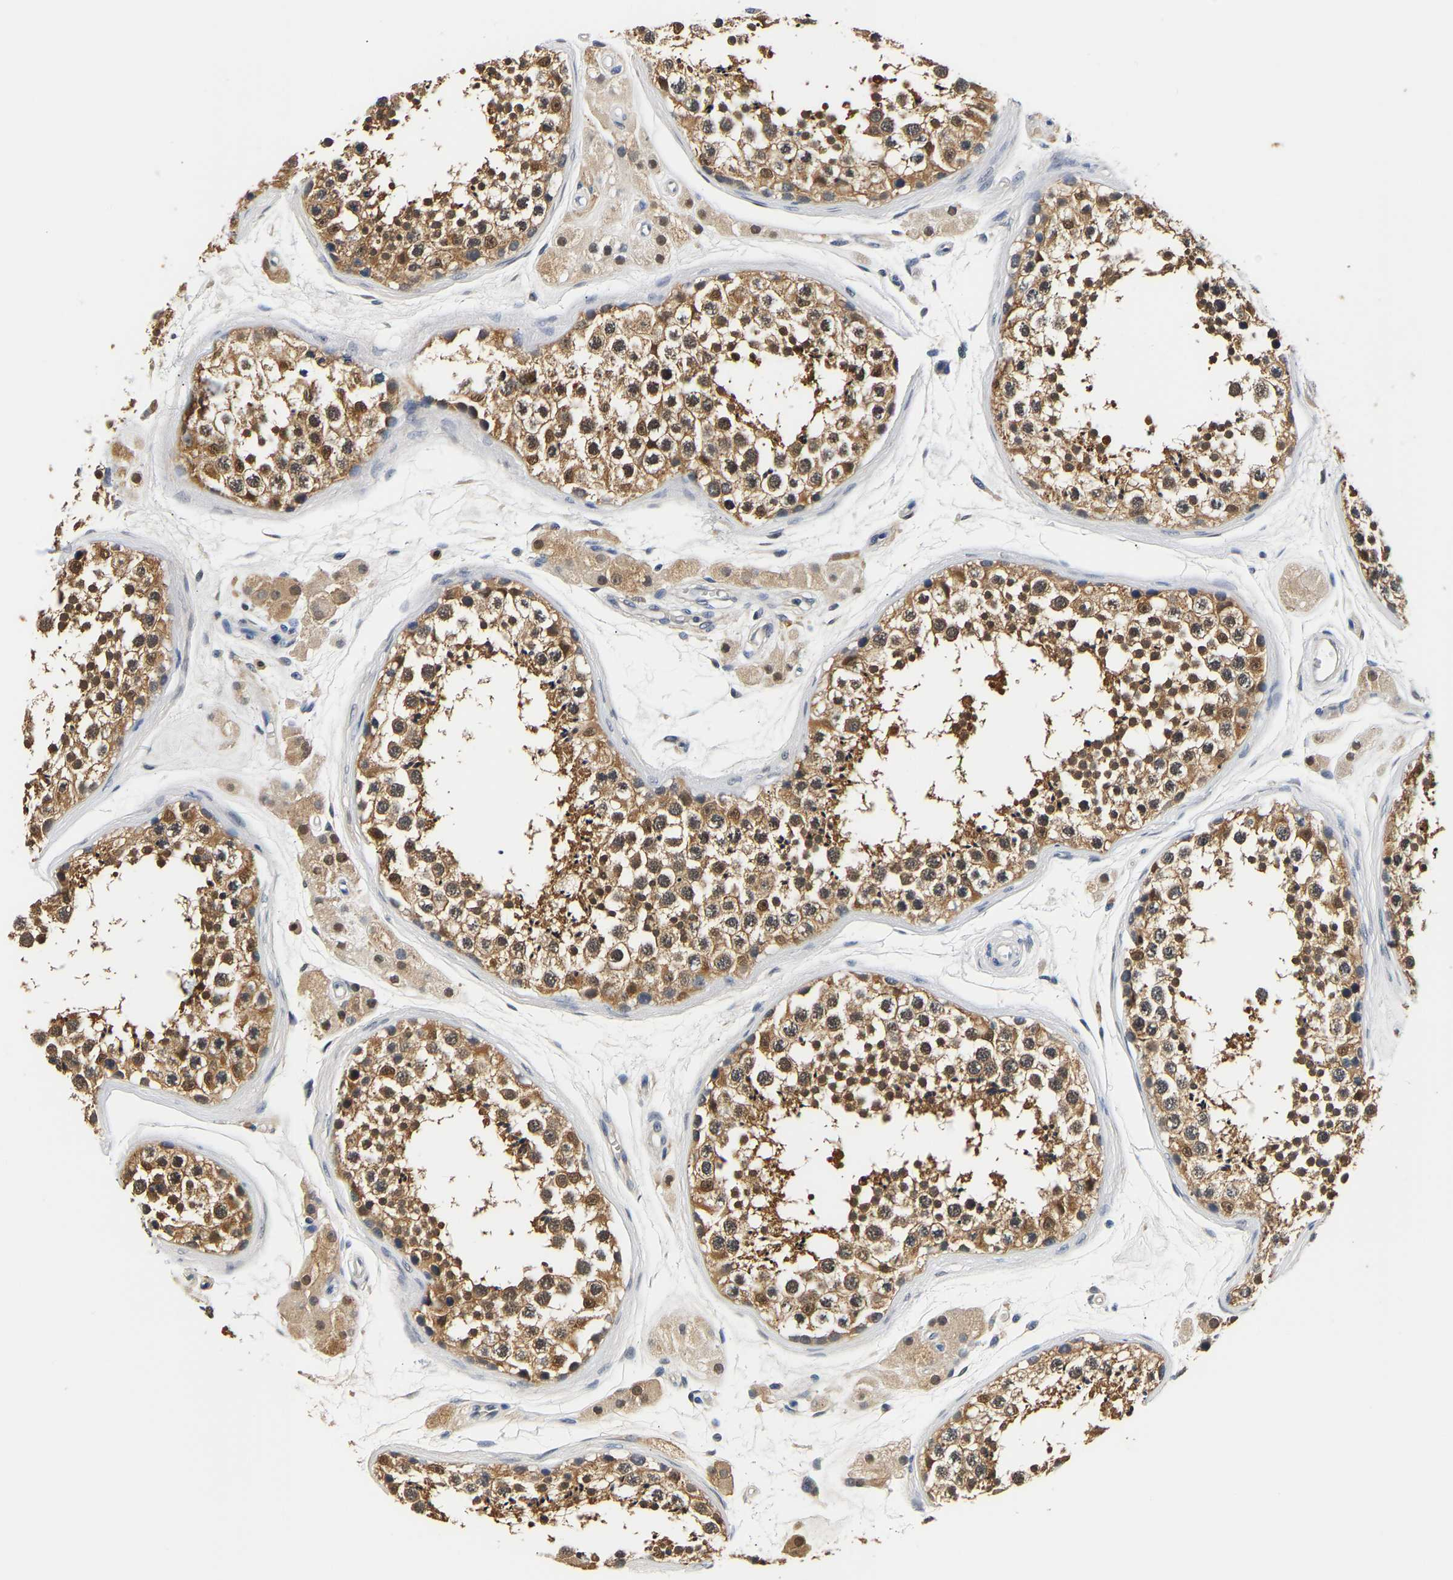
{"staining": {"intensity": "moderate", "quantity": ">75%", "location": "cytoplasmic/membranous"}, "tissue": "testis", "cell_type": "Cells in seminiferous ducts", "image_type": "normal", "snomed": [{"axis": "morphology", "description": "Normal tissue, NOS"}, {"axis": "topography", "description": "Testis"}], "caption": "DAB immunohistochemical staining of normal testis demonstrates moderate cytoplasmic/membranous protein positivity in approximately >75% of cells in seminiferous ducts.", "gene": "UCHL3", "patient": {"sex": "male", "age": 56}}